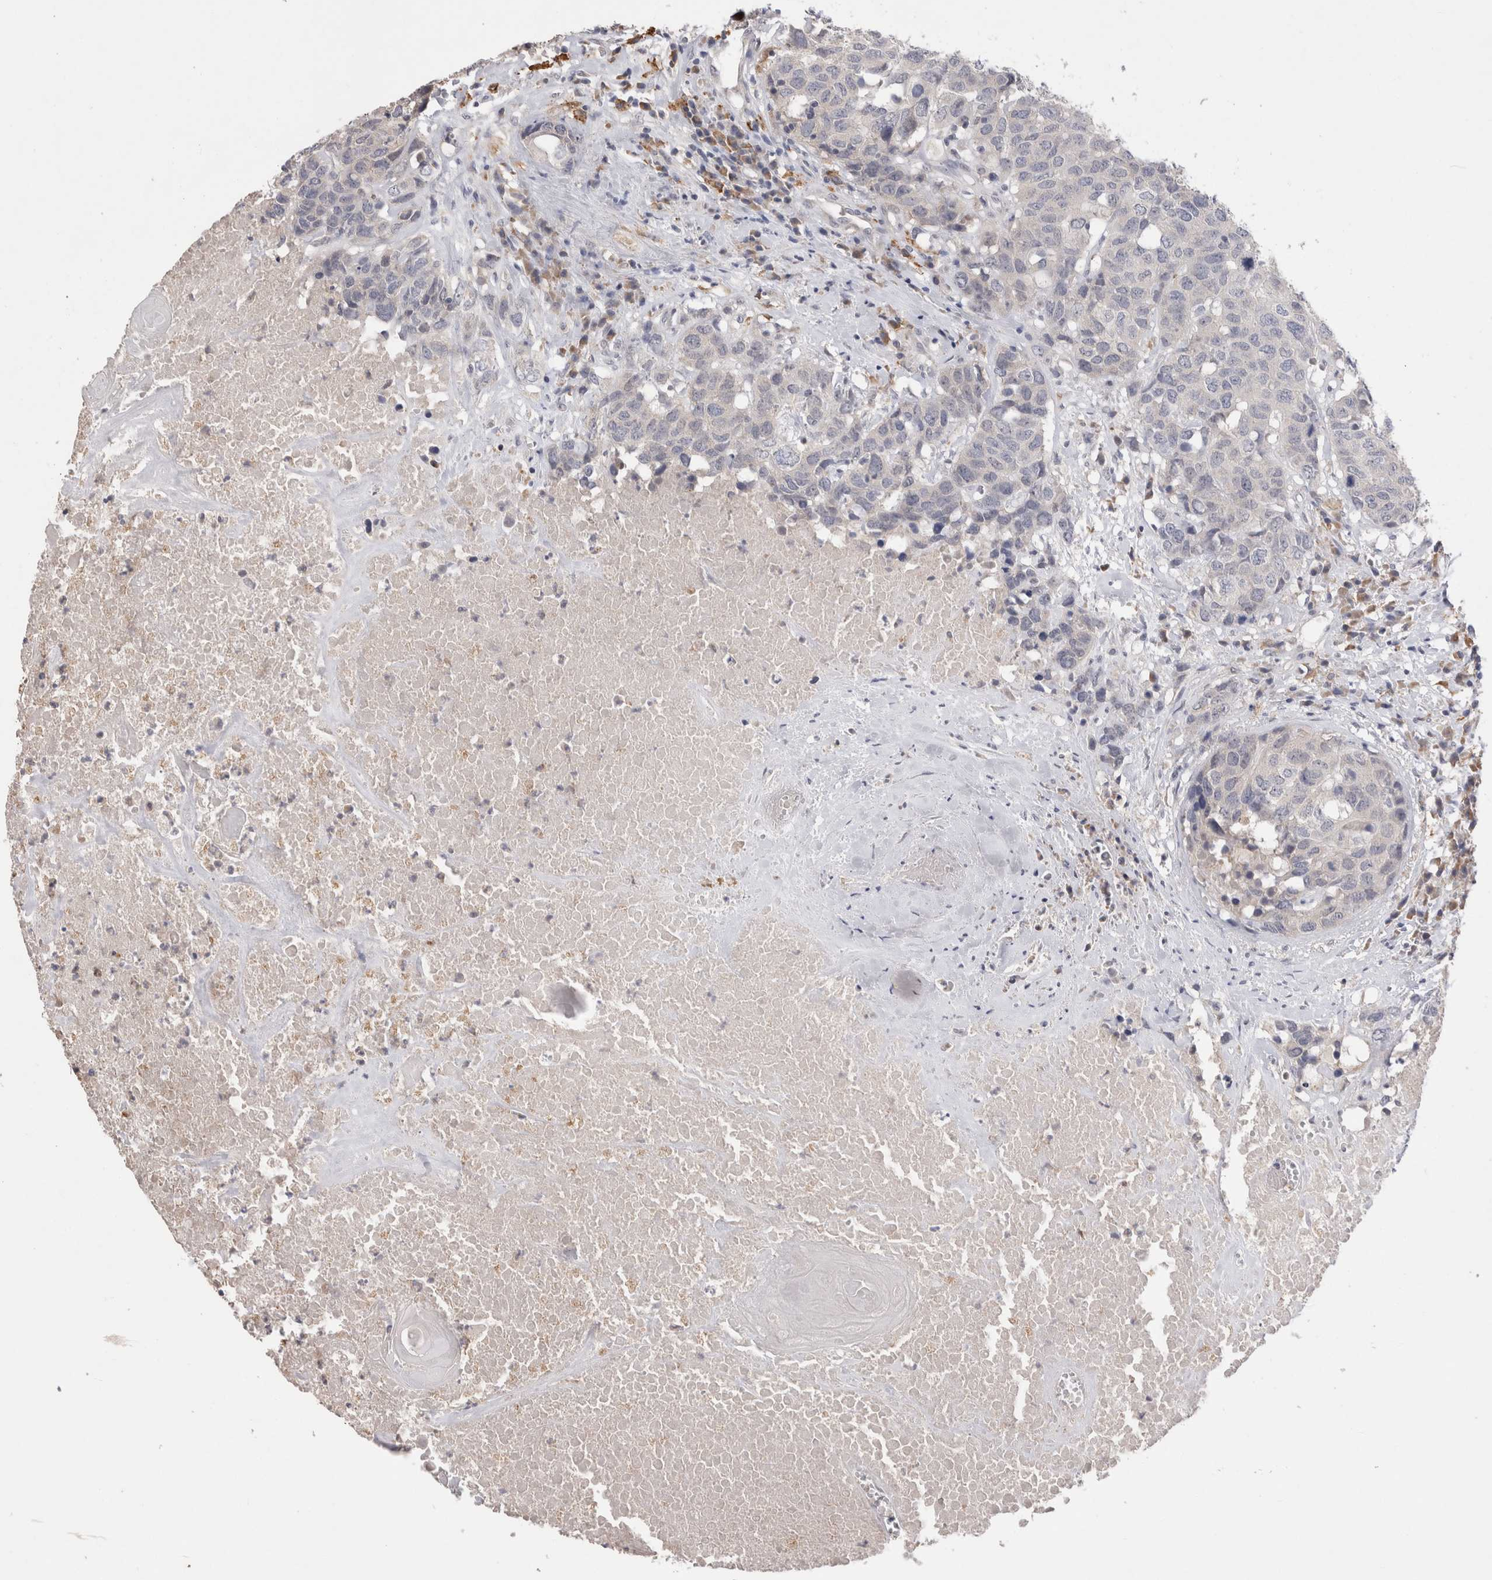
{"staining": {"intensity": "negative", "quantity": "none", "location": "none"}, "tissue": "head and neck cancer", "cell_type": "Tumor cells", "image_type": "cancer", "snomed": [{"axis": "morphology", "description": "Squamous cell carcinoma, NOS"}, {"axis": "topography", "description": "Head-Neck"}], "caption": "Head and neck cancer was stained to show a protein in brown. There is no significant staining in tumor cells. (Brightfield microscopy of DAB immunohistochemistry at high magnification).", "gene": "VSIG4", "patient": {"sex": "male", "age": 66}}